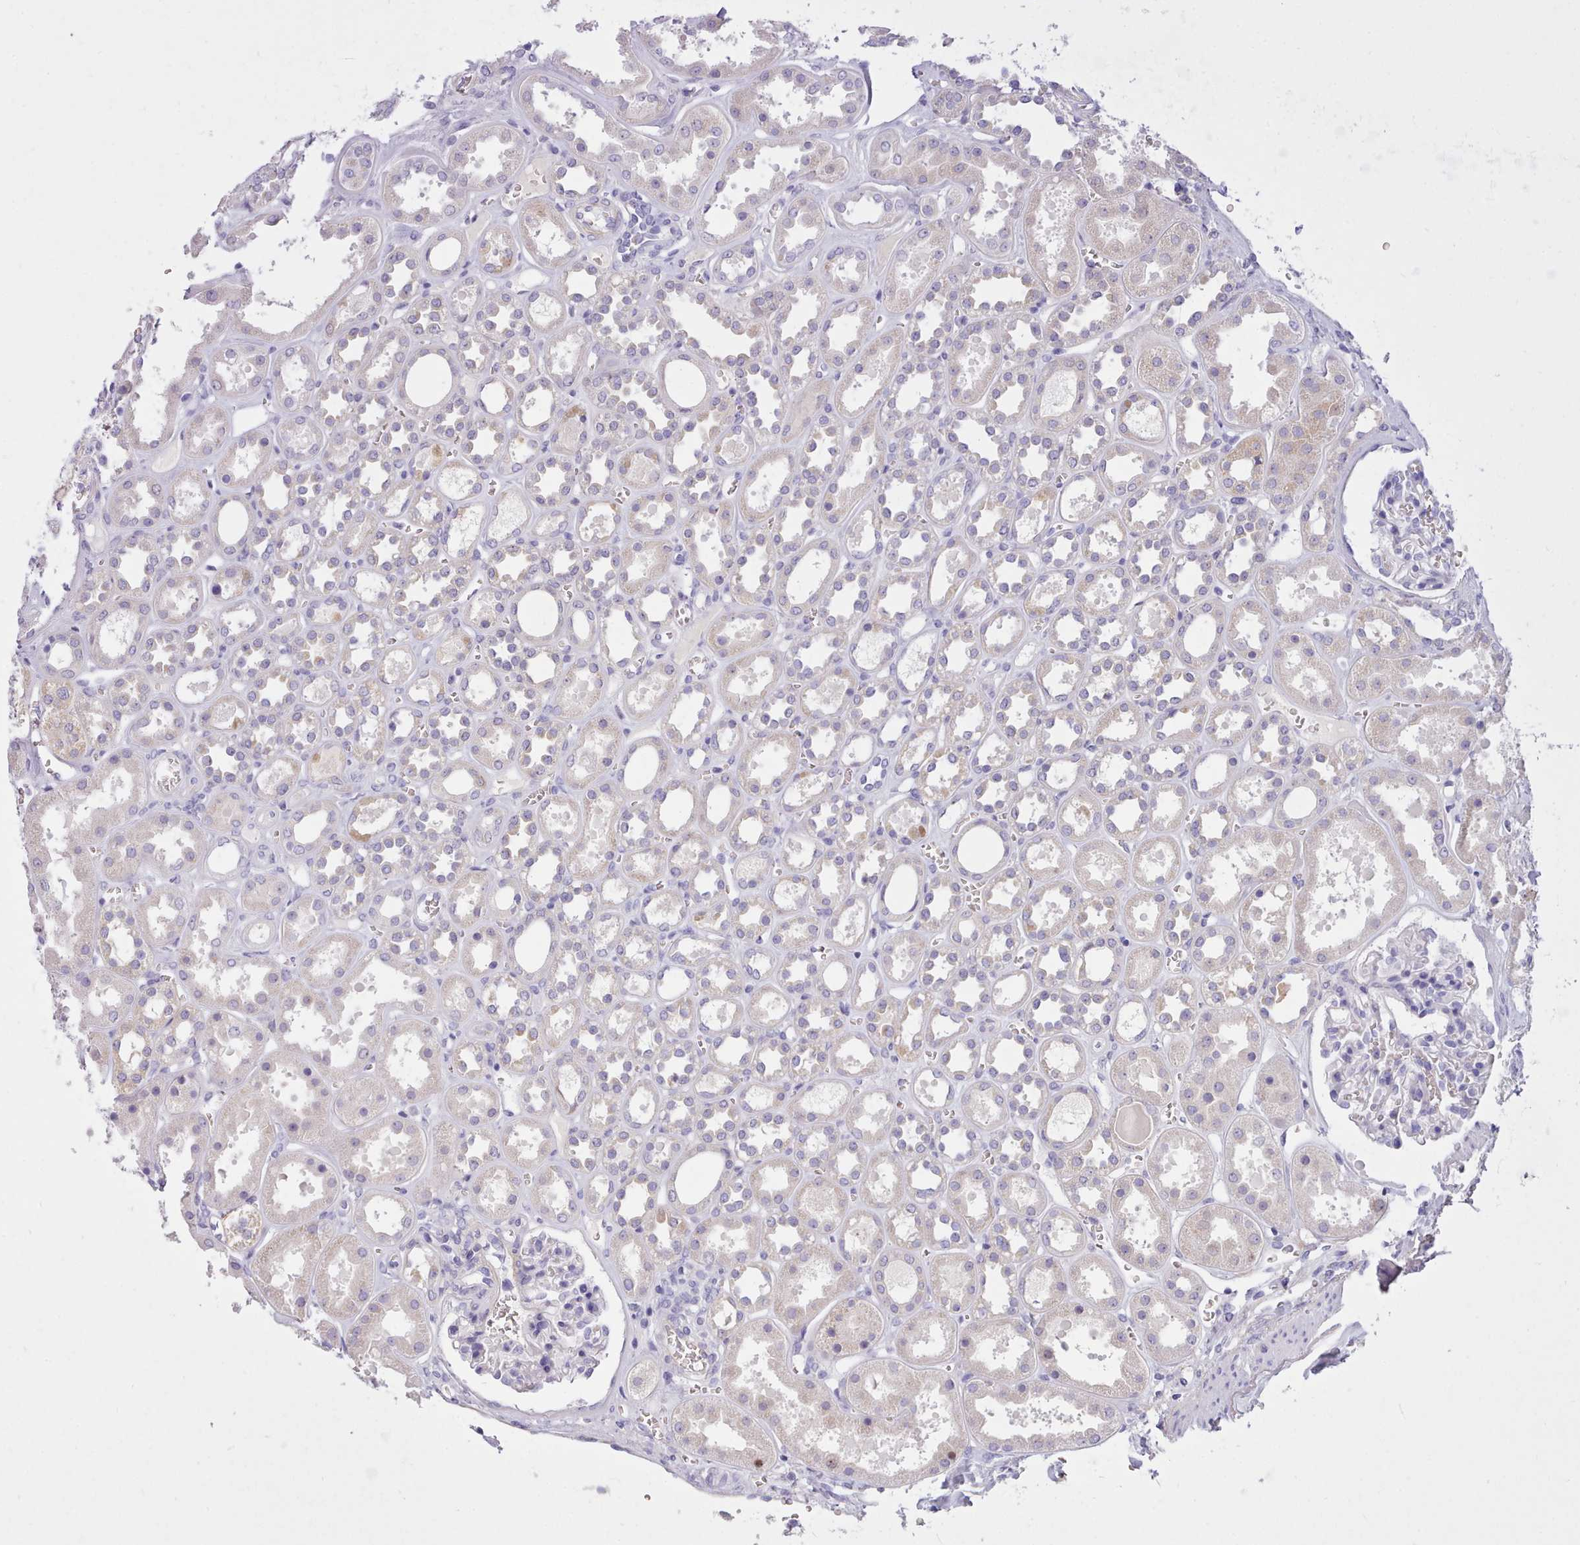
{"staining": {"intensity": "negative", "quantity": "none", "location": "none"}, "tissue": "kidney", "cell_type": "Cells in glomeruli", "image_type": "normal", "snomed": [{"axis": "morphology", "description": "Normal tissue, NOS"}, {"axis": "topography", "description": "Kidney"}], "caption": "Photomicrograph shows no significant protein expression in cells in glomeruli of normal kidney. (DAB (3,3'-diaminobenzidine) IHC with hematoxylin counter stain).", "gene": "CYP2A13", "patient": {"sex": "female", "age": 41}}